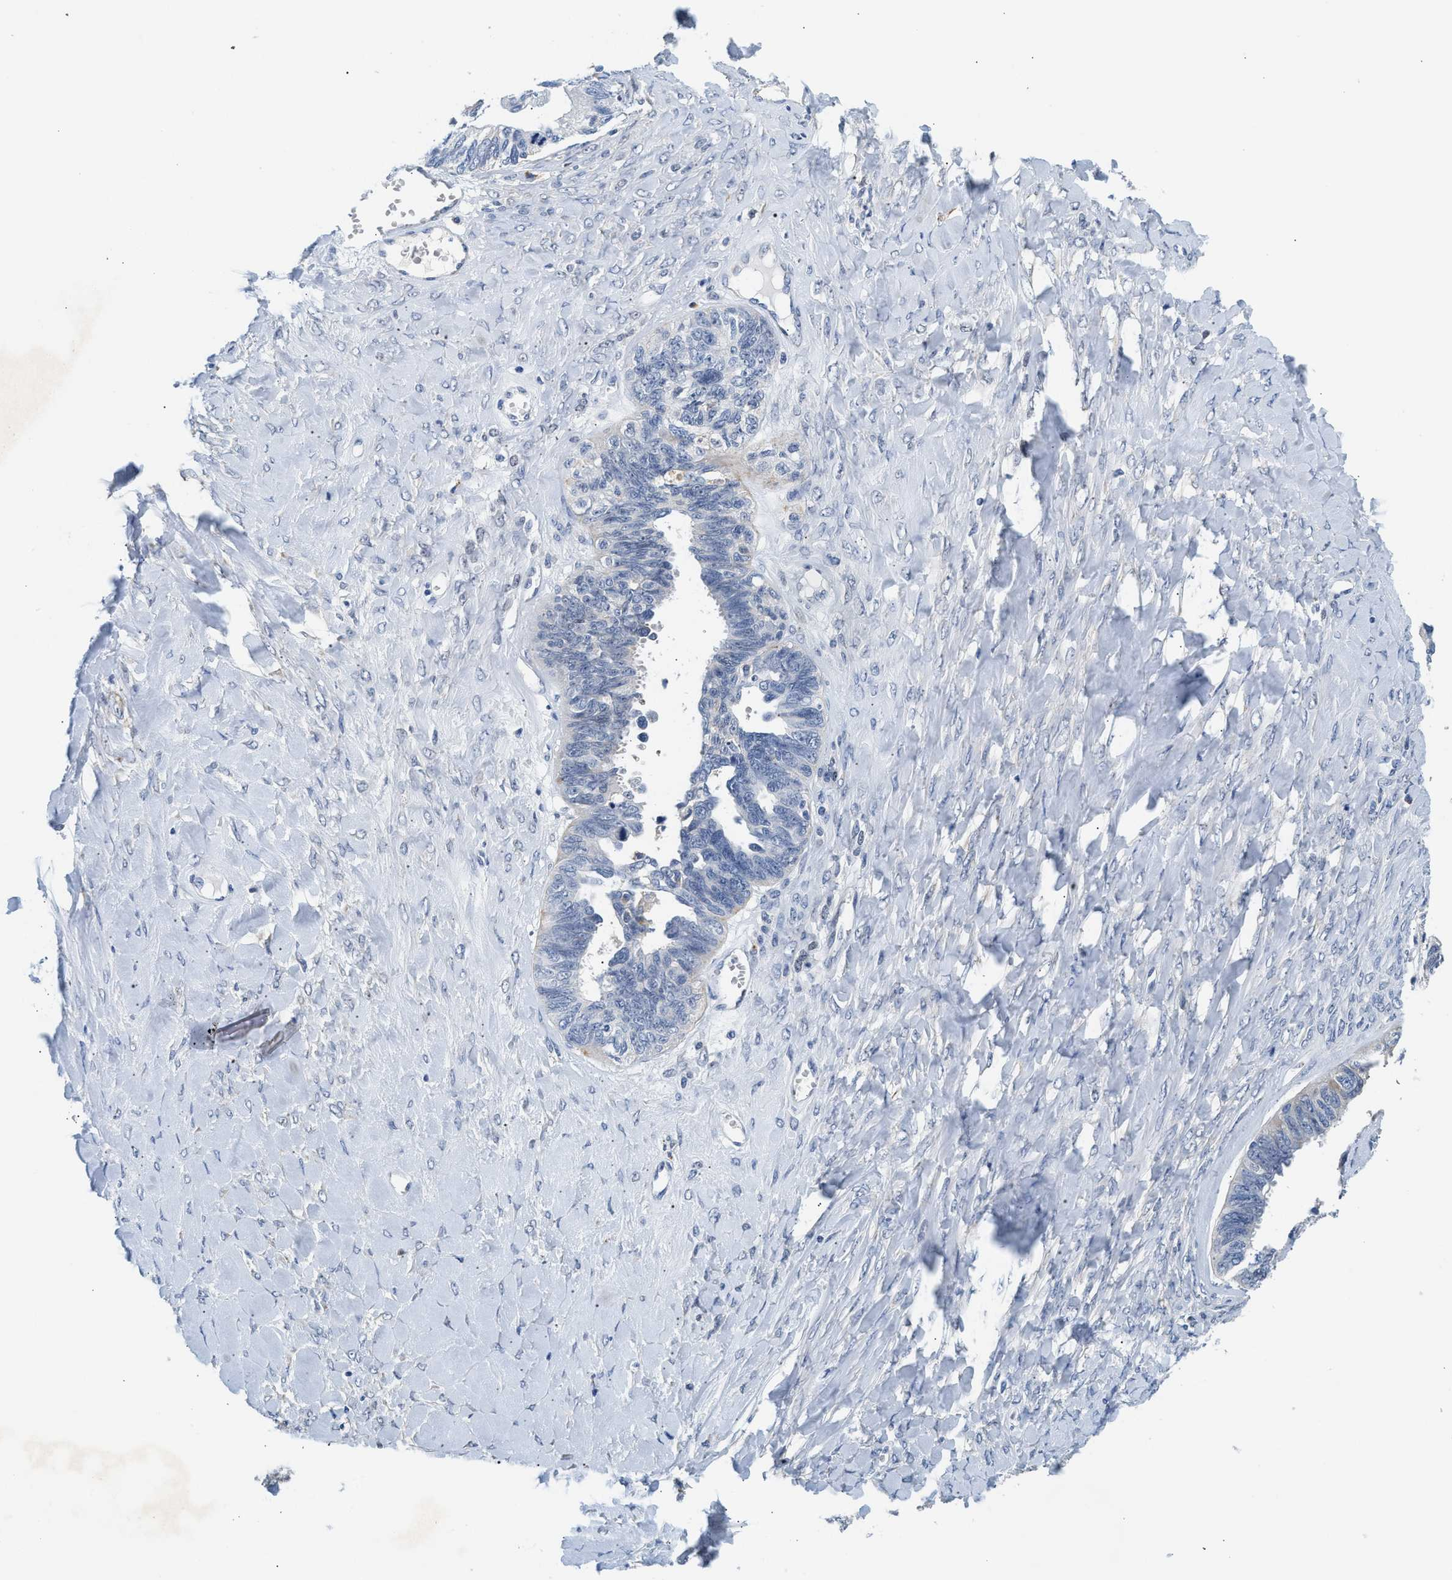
{"staining": {"intensity": "negative", "quantity": "none", "location": "none"}, "tissue": "ovarian cancer", "cell_type": "Tumor cells", "image_type": "cancer", "snomed": [{"axis": "morphology", "description": "Cystadenocarcinoma, serous, NOS"}, {"axis": "topography", "description": "Ovary"}], "caption": "DAB (3,3'-diaminobenzidine) immunohistochemical staining of human ovarian cancer demonstrates no significant staining in tumor cells.", "gene": "PPM1L", "patient": {"sex": "female", "age": 79}}